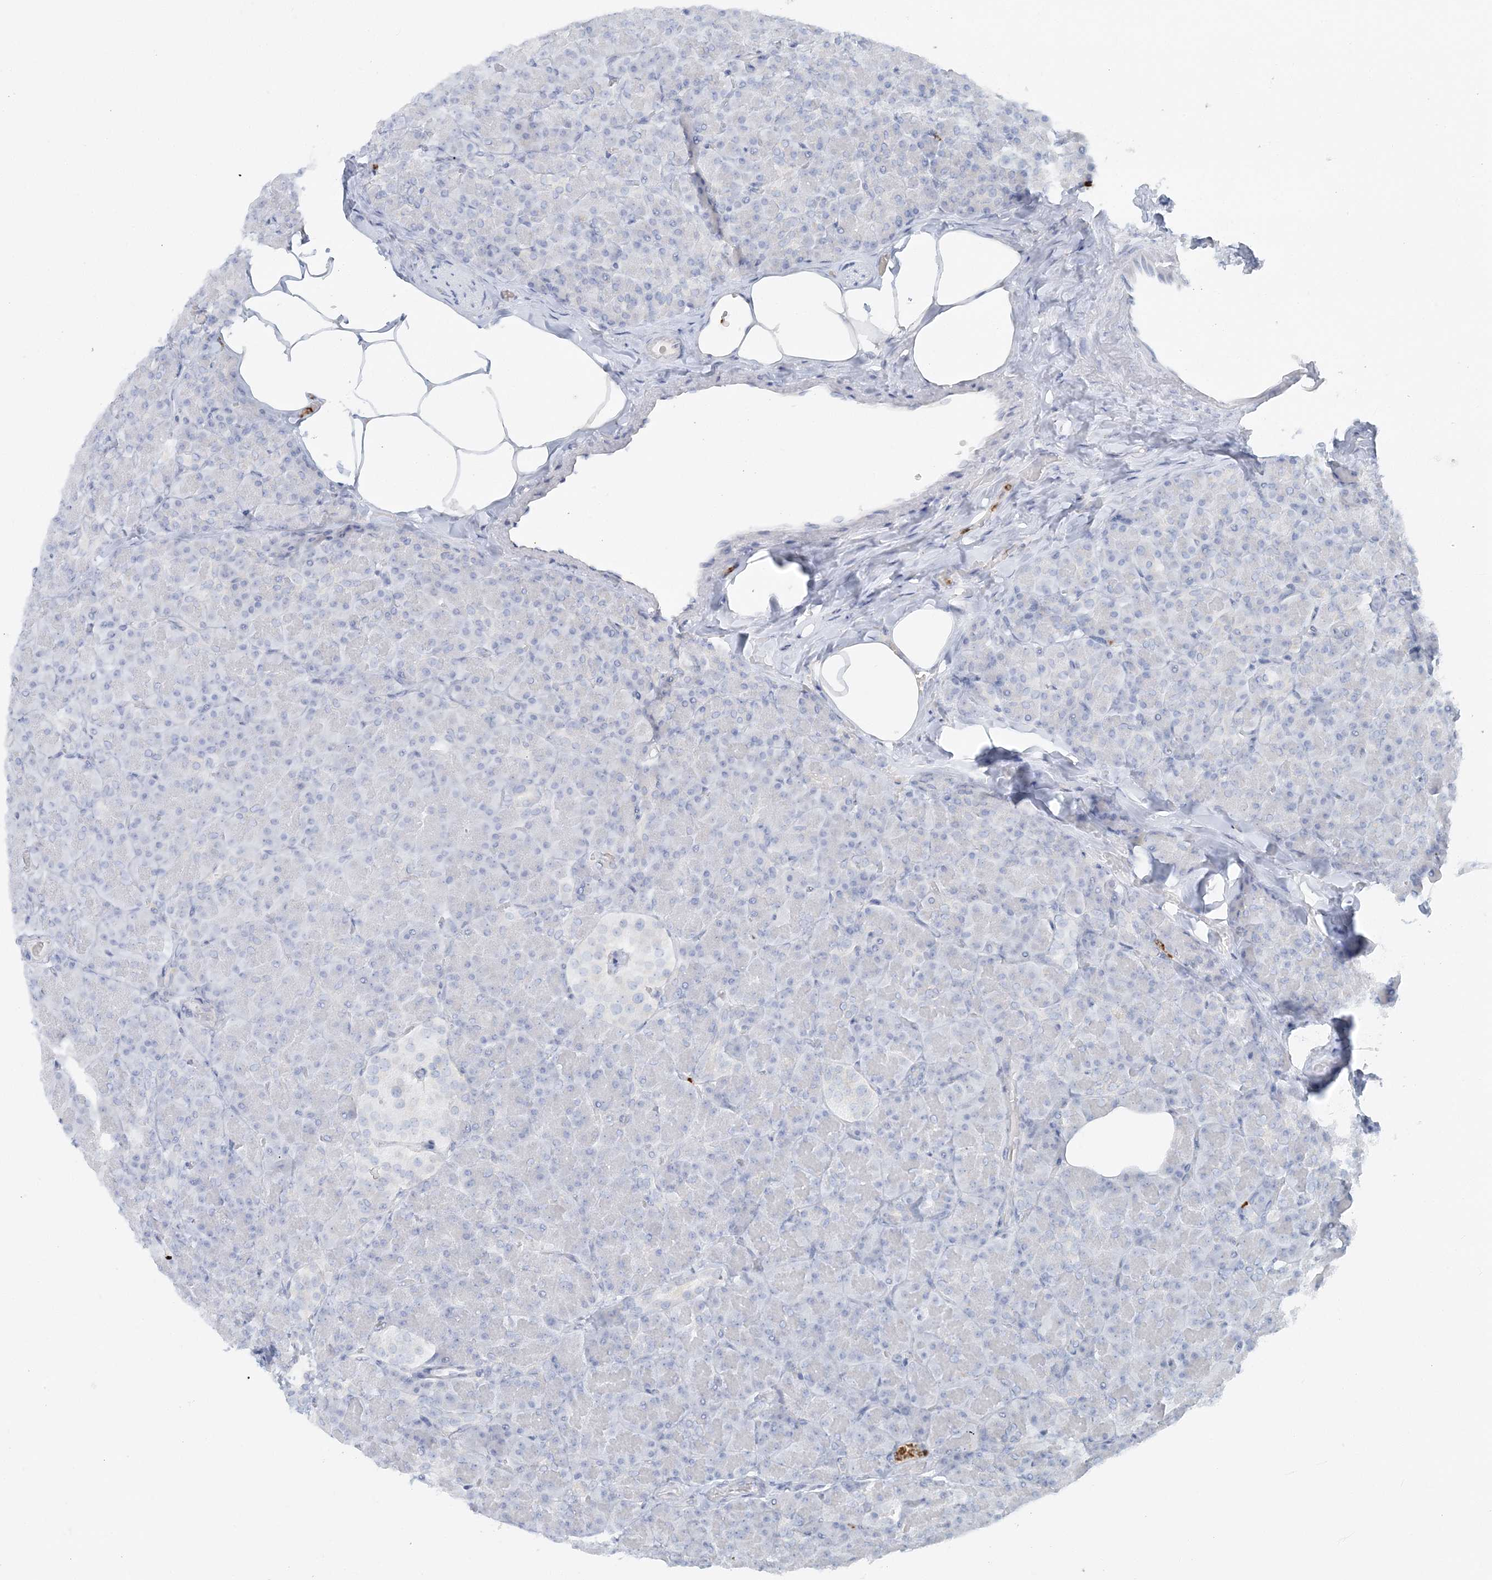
{"staining": {"intensity": "negative", "quantity": "none", "location": "none"}, "tissue": "pancreas", "cell_type": "Exocrine glandular cells", "image_type": "normal", "snomed": [{"axis": "morphology", "description": "Normal tissue, NOS"}, {"axis": "topography", "description": "Pancreas"}], "caption": "A high-resolution photomicrograph shows immunohistochemistry staining of unremarkable pancreas, which shows no significant positivity in exocrine glandular cells.", "gene": "CCNJ", "patient": {"sex": "female", "age": 43}}